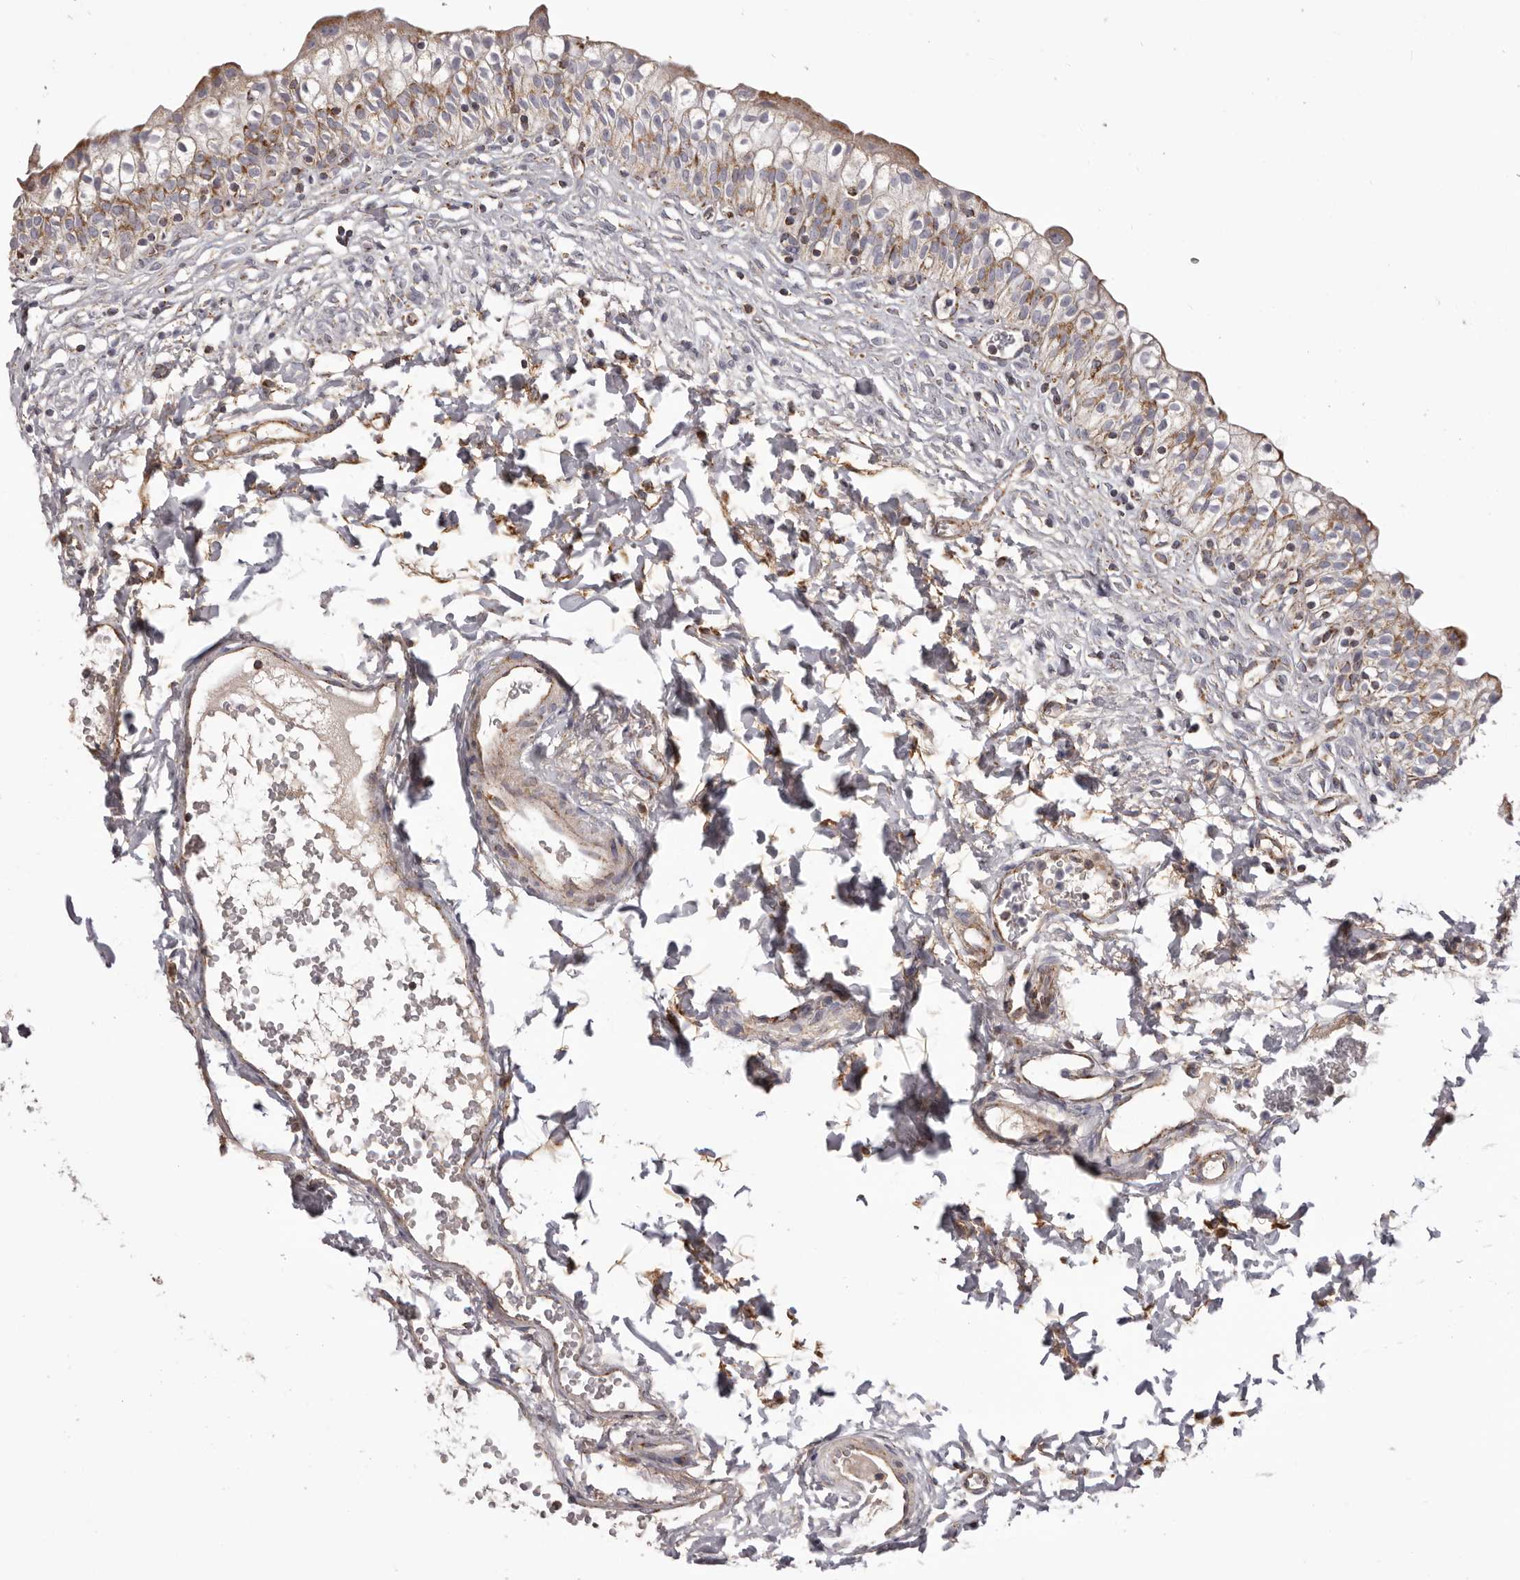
{"staining": {"intensity": "moderate", "quantity": ">75%", "location": "cytoplasmic/membranous"}, "tissue": "urinary bladder", "cell_type": "Urothelial cells", "image_type": "normal", "snomed": [{"axis": "morphology", "description": "Normal tissue, NOS"}, {"axis": "topography", "description": "Urinary bladder"}], "caption": "Urothelial cells reveal medium levels of moderate cytoplasmic/membranous expression in approximately >75% of cells in unremarkable human urinary bladder. (DAB (3,3'-diaminobenzidine) IHC, brown staining for protein, blue staining for nuclei).", "gene": "CHRM2", "patient": {"sex": "male", "age": 55}}